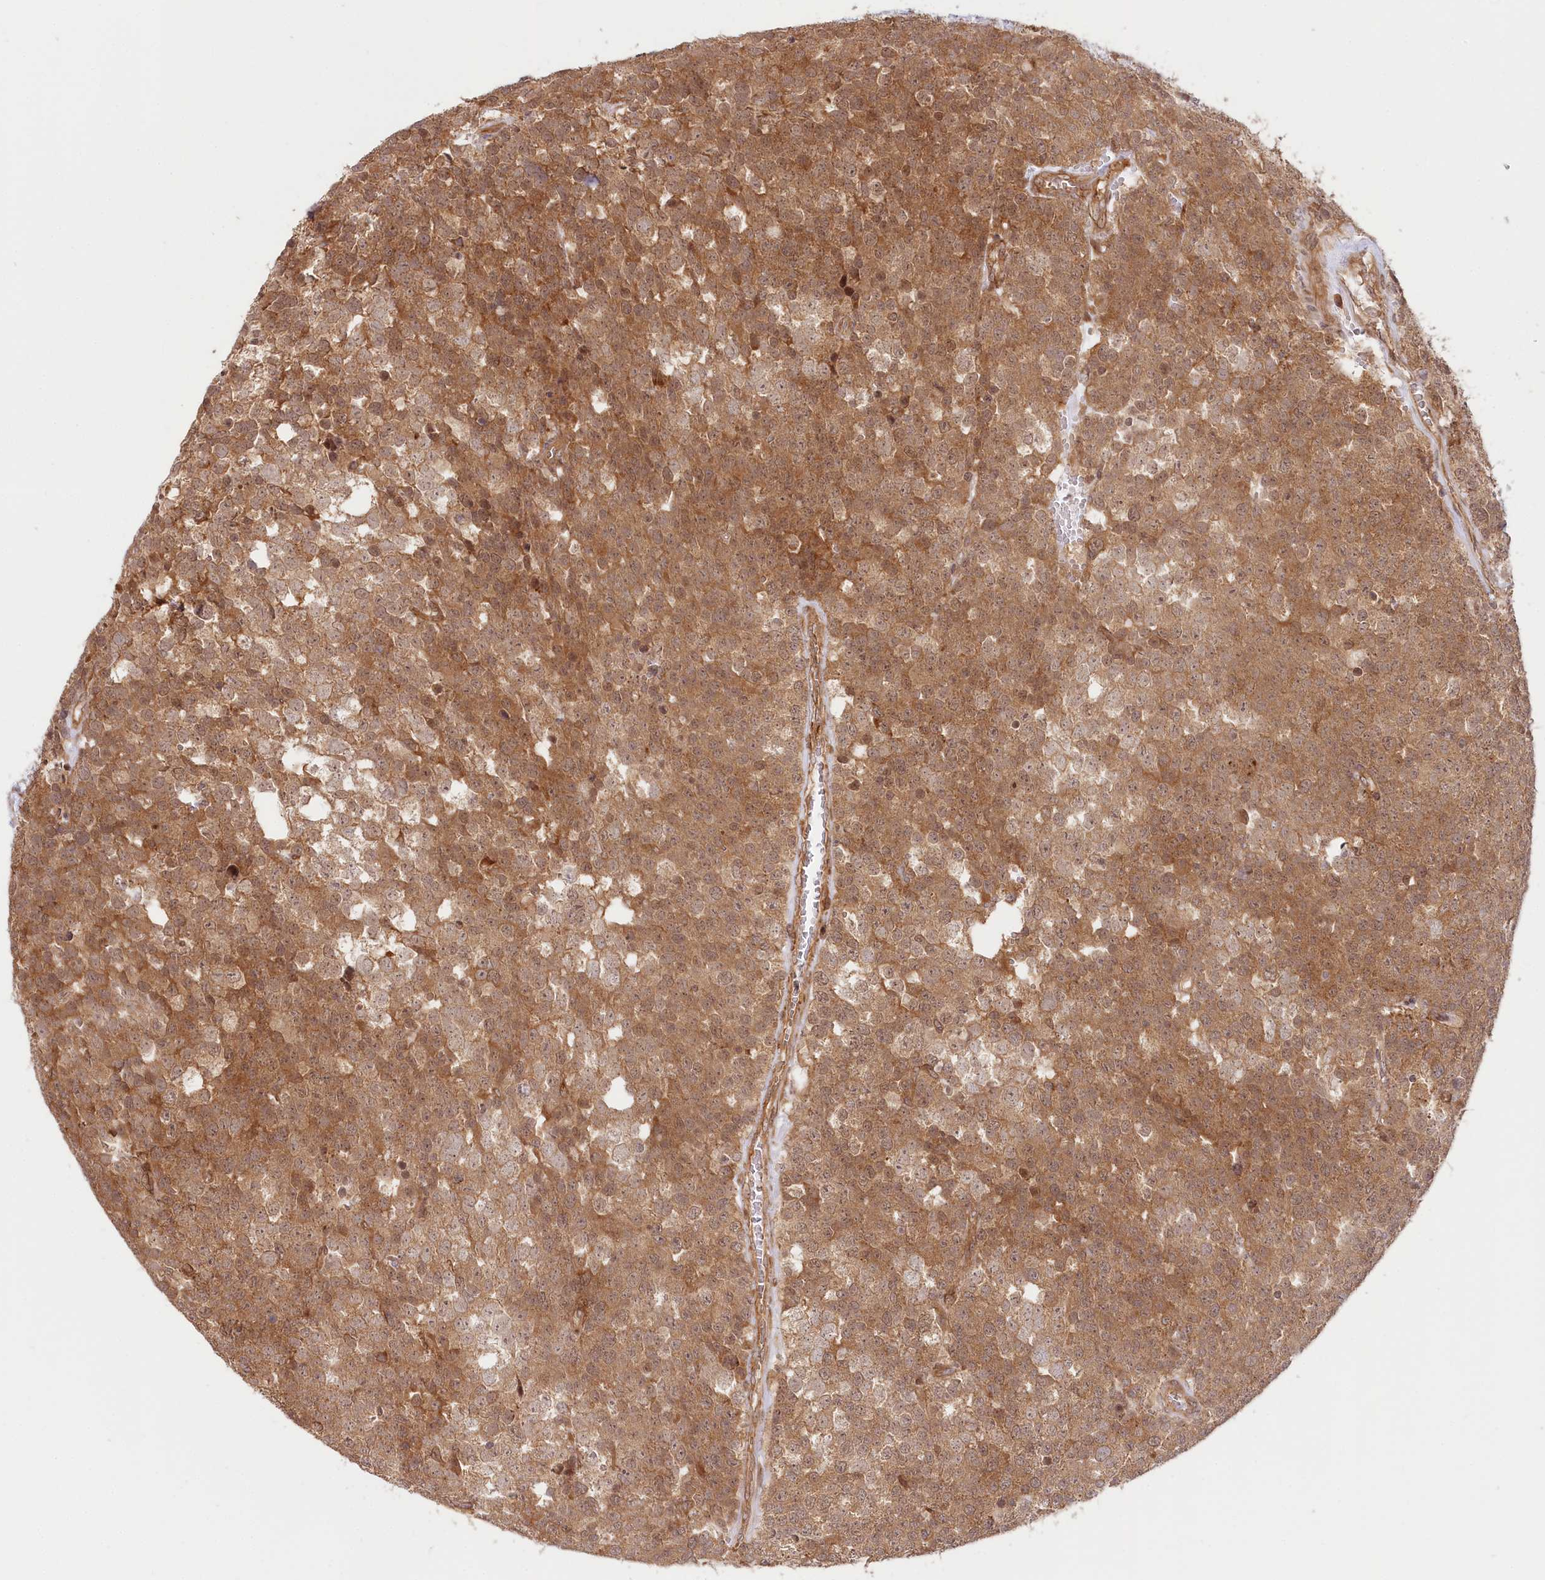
{"staining": {"intensity": "moderate", "quantity": ">75%", "location": "cytoplasmic/membranous"}, "tissue": "testis cancer", "cell_type": "Tumor cells", "image_type": "cancer", "snomed": [{"axis": "morphology", "description": "Seminoma, NOS"}, {"axis": "topography", "description": "Testis"}], "caption": "Tumor cells show moderate cytoplasmic/membranous positivity in about >75% of cells in testis seminoma. The staining was performed using DAB, with brown indicating positive protein expression. Nuclei are stained blue with hematoxylin.", "gene": "CEP70", "patient": {"sex": "male", "age": 71}}